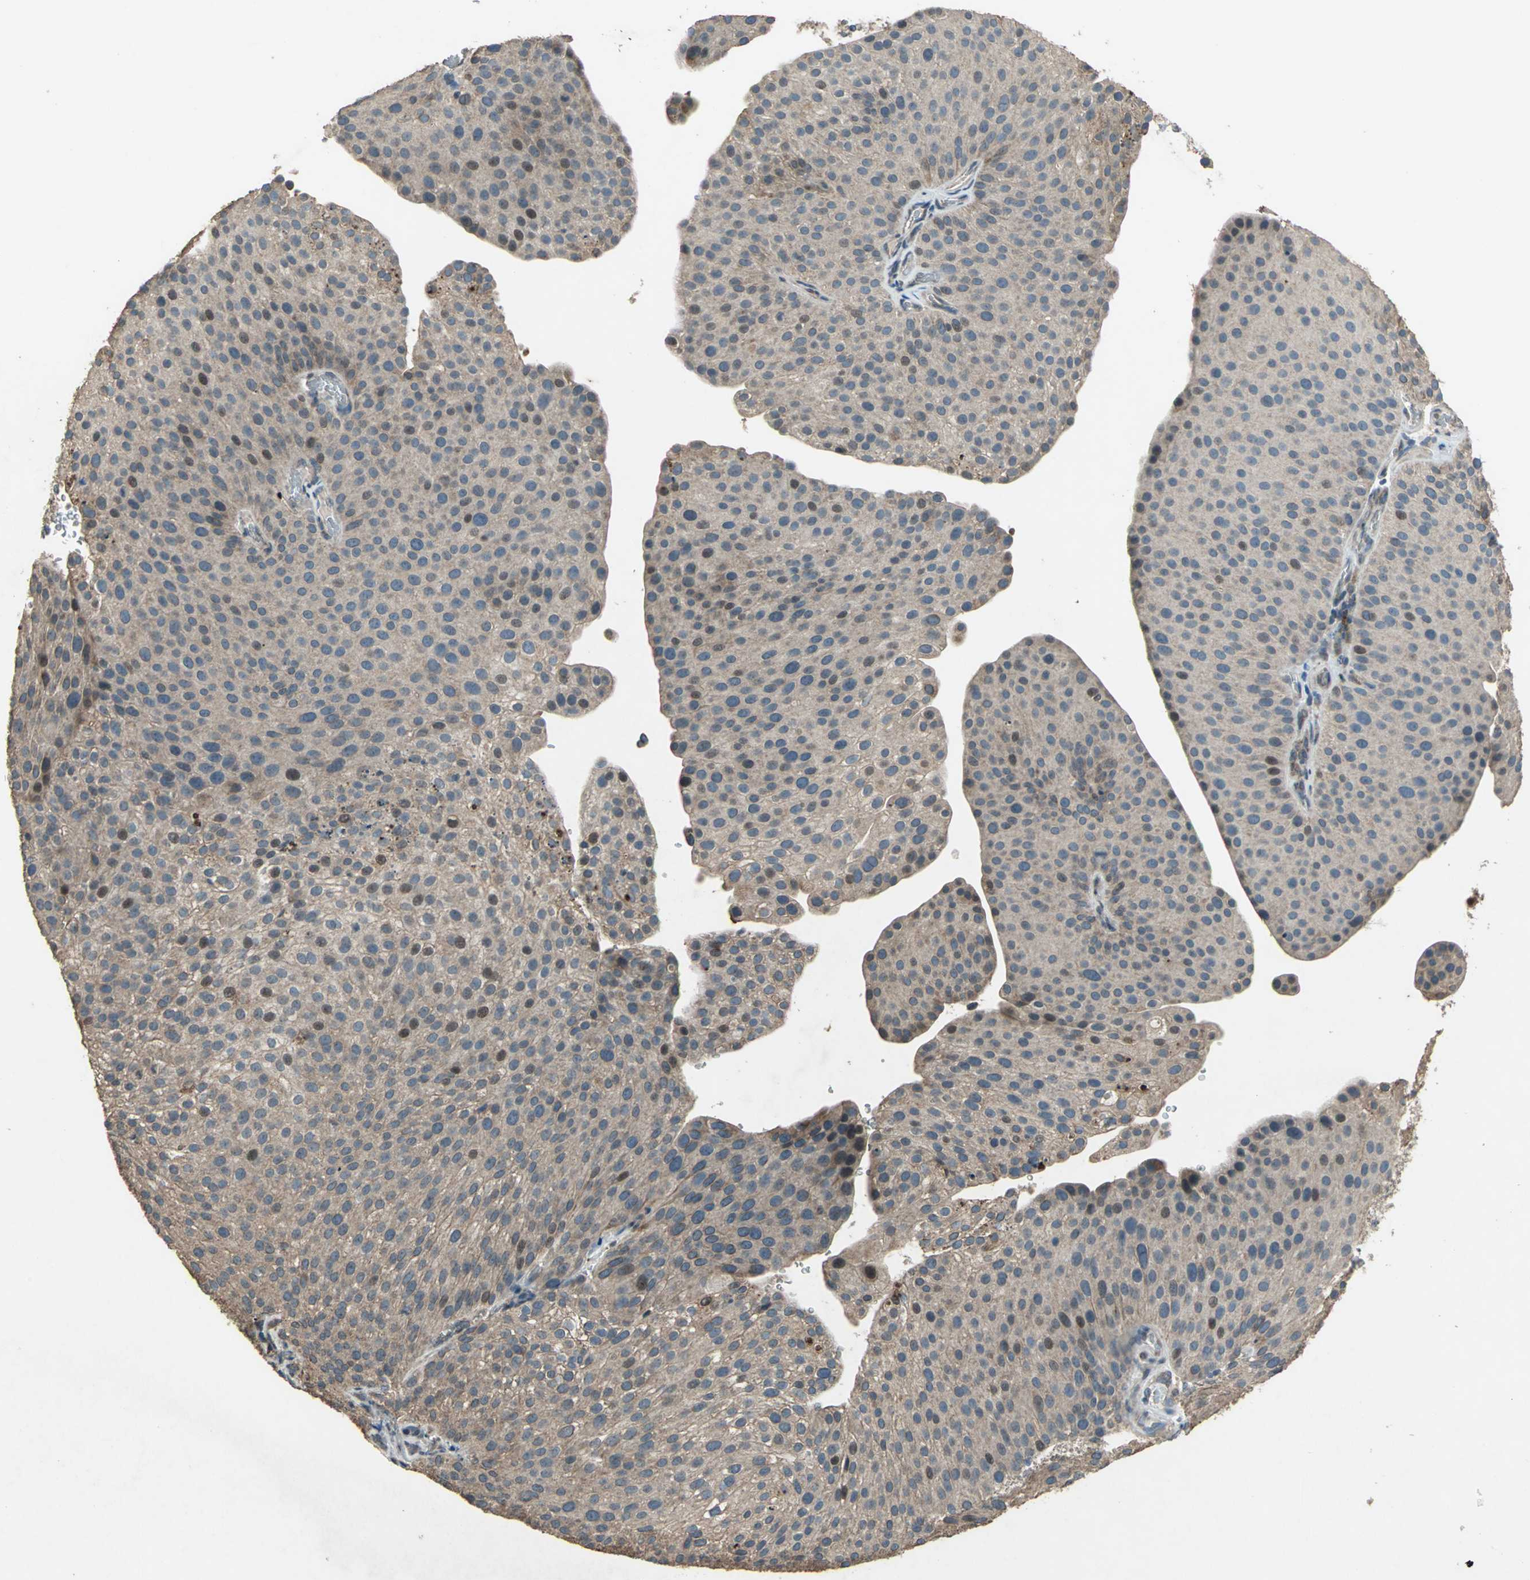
{"staining": {"intensity": "weak", "quantity": ">75%", "location": "cytoplasmic/membranous"}, "tissue": "urothelial cancer", "cell_type": "Tumor cells", "image_type": "cancer", "snomed": [{"axis": "morphology", "description": "Urothelial carcinoma, Low grade"}, {"axis": "topography", "description": "Smooth muscle"}, {"axis": "topography", "description": "Urinary bladder"}], "caption": "Urothelial cancer was stained to show a protein in brown. There is low levels of weak cytoplasmic/membranous expression in about >75% of tumor cells.", "gene": "SEPTIN4", "patient": {"sex": "male", "age": 60}}